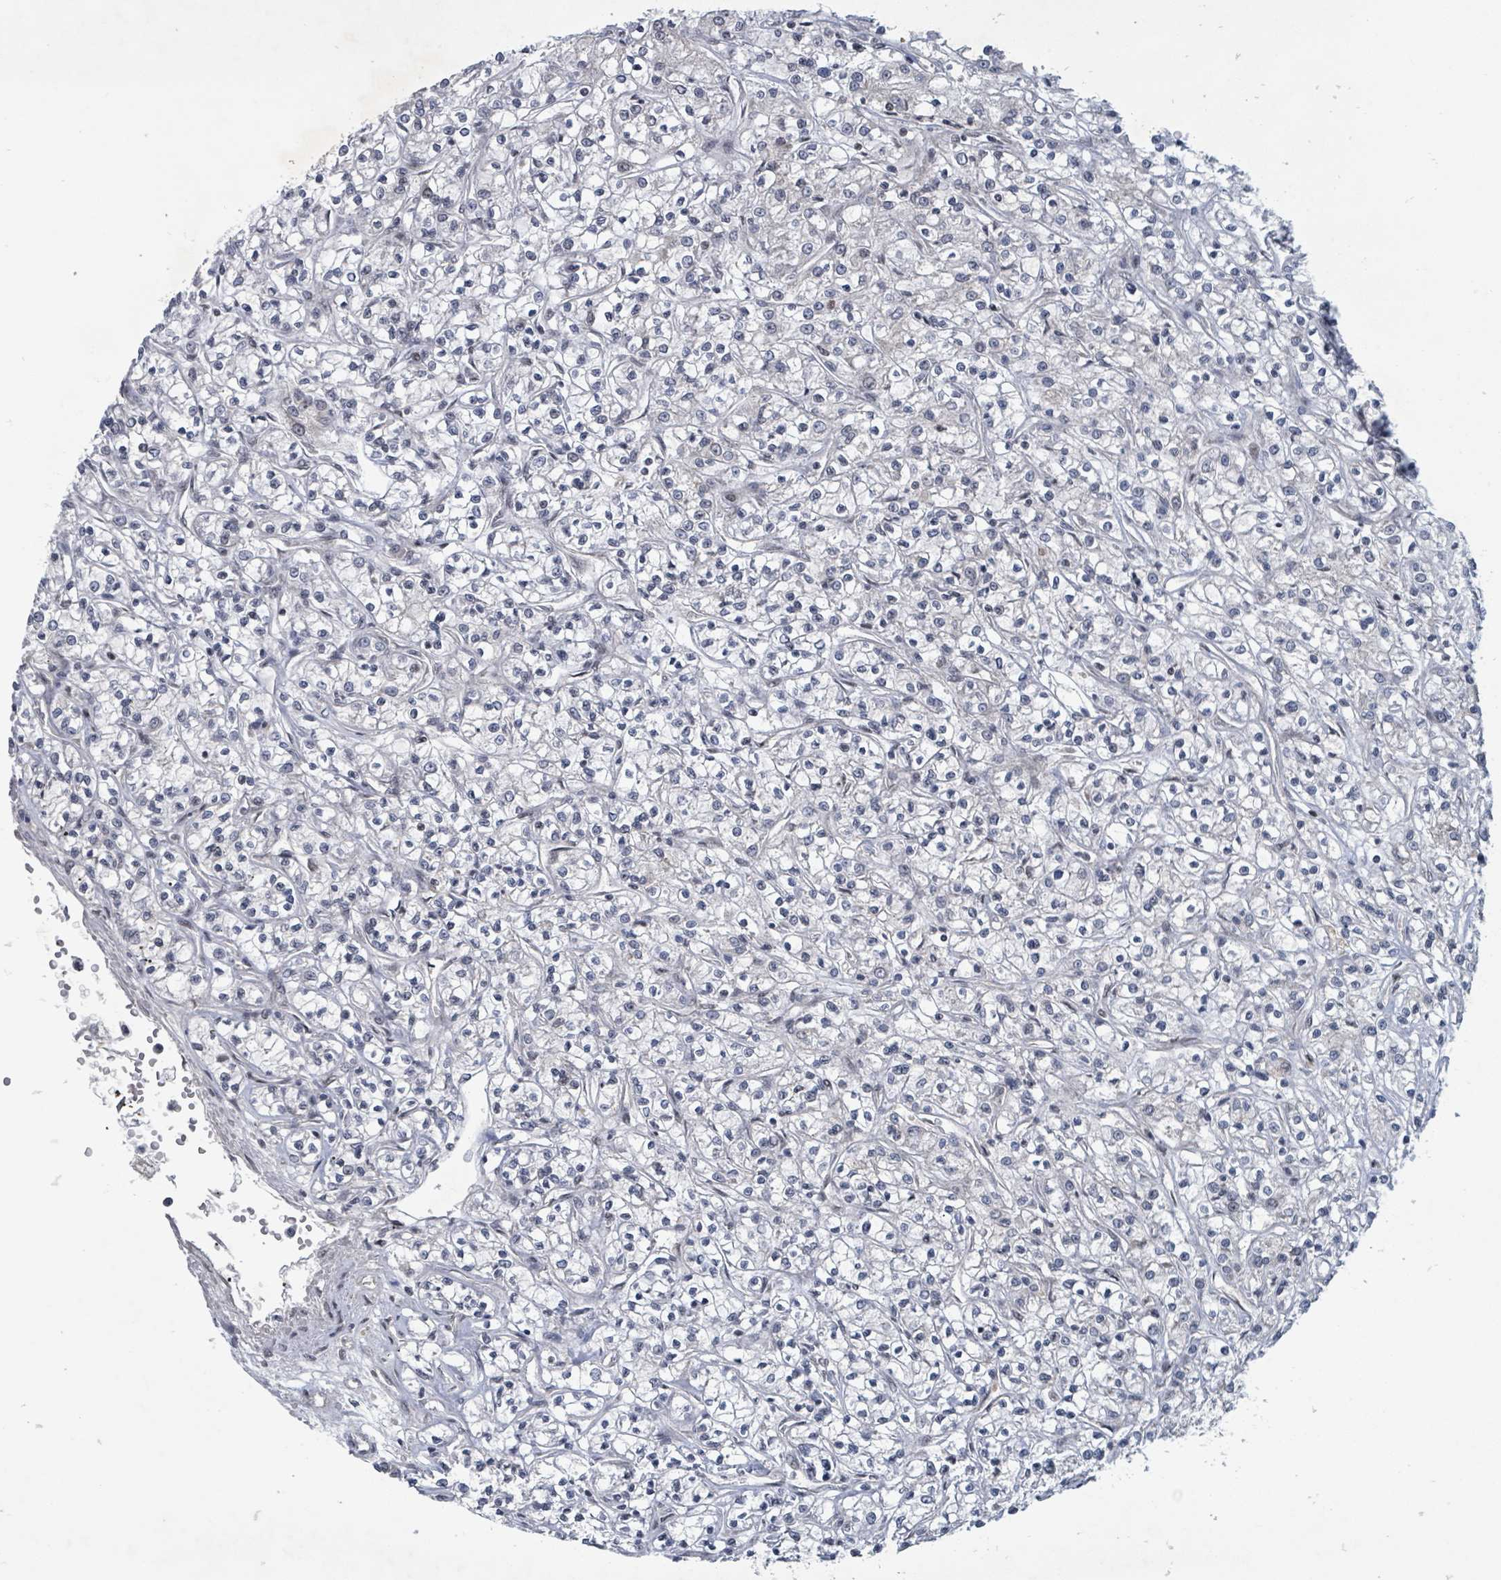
{"staining": {"intensity": "negative", "quantity": "none", "location": "none"}, "tissue": "renal cancer", "cell_type": "Tumor cells", "image_type": "cancer", "snomed": [{"axis": "morphology", "description": "Adenocarcinoma, NOS"}, {"axis": "topography", "description": "Kidney"}], "caption": "Immunohistochemistry (IHC) of human renal cancer demonstrates no expression in tumor cells.", "gene": "BANP", "patient": {"sex": "female", "age": 59}}